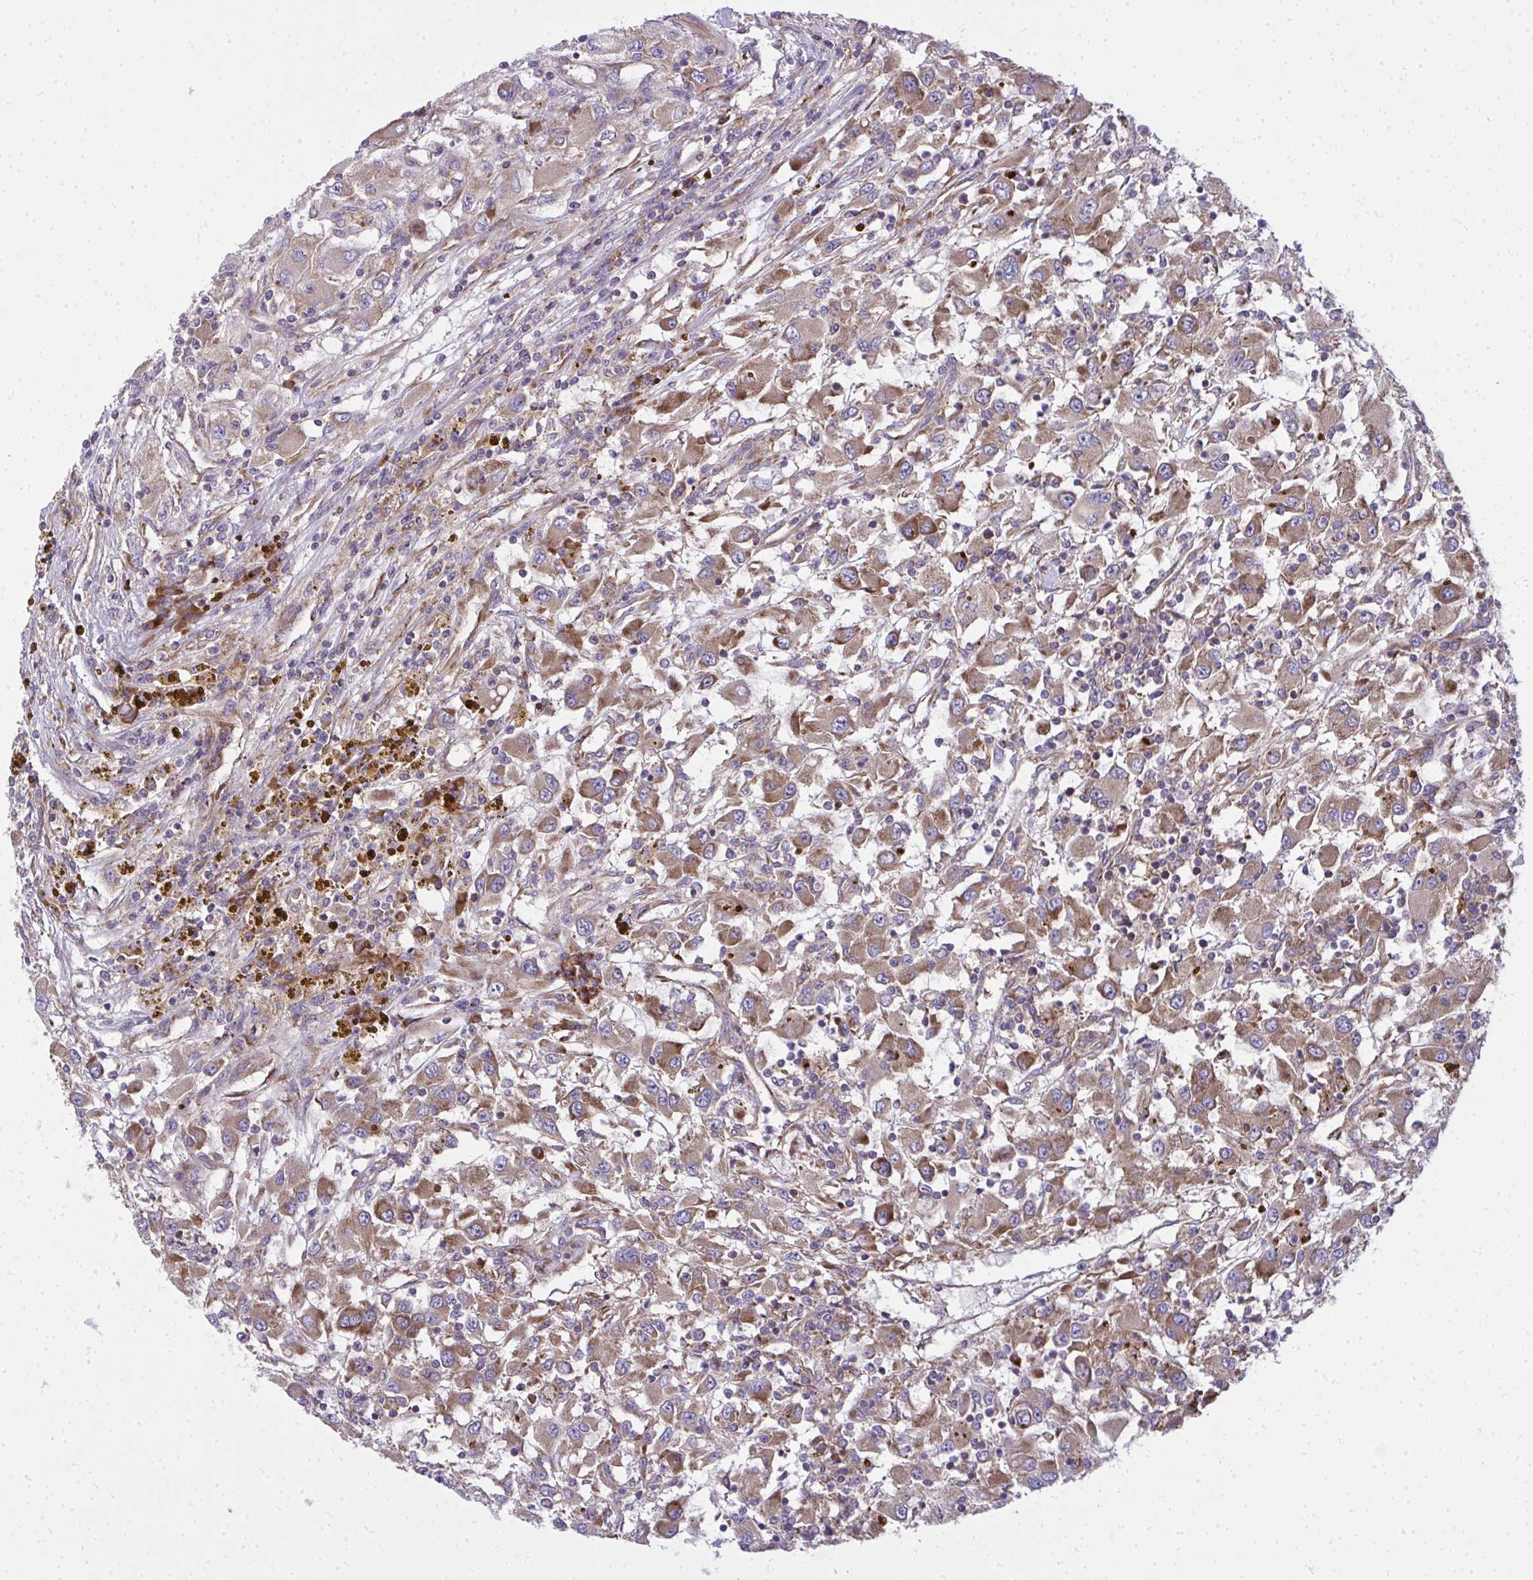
{"staining": {"intensity": "moderate", "quantity": ">75%", "location": "cytoplasmic/membranous"}, "tissue": "renal cancer", "cell_type": "Tumor cells", "image_type": "cancer", "snomed": [{"axis": "morphology", "description": "Adenocarcinoma, NOS"}, {"axis": "topography", "description": "Kidney"}], "caption": "Tumor cells display medium levels of moderate cytoplasmic/membranous expression in about >75% of cells in human renal adenocarcinoma.", "gene": "GFPT2", "patient": {"sex": "female", "age": 67}}